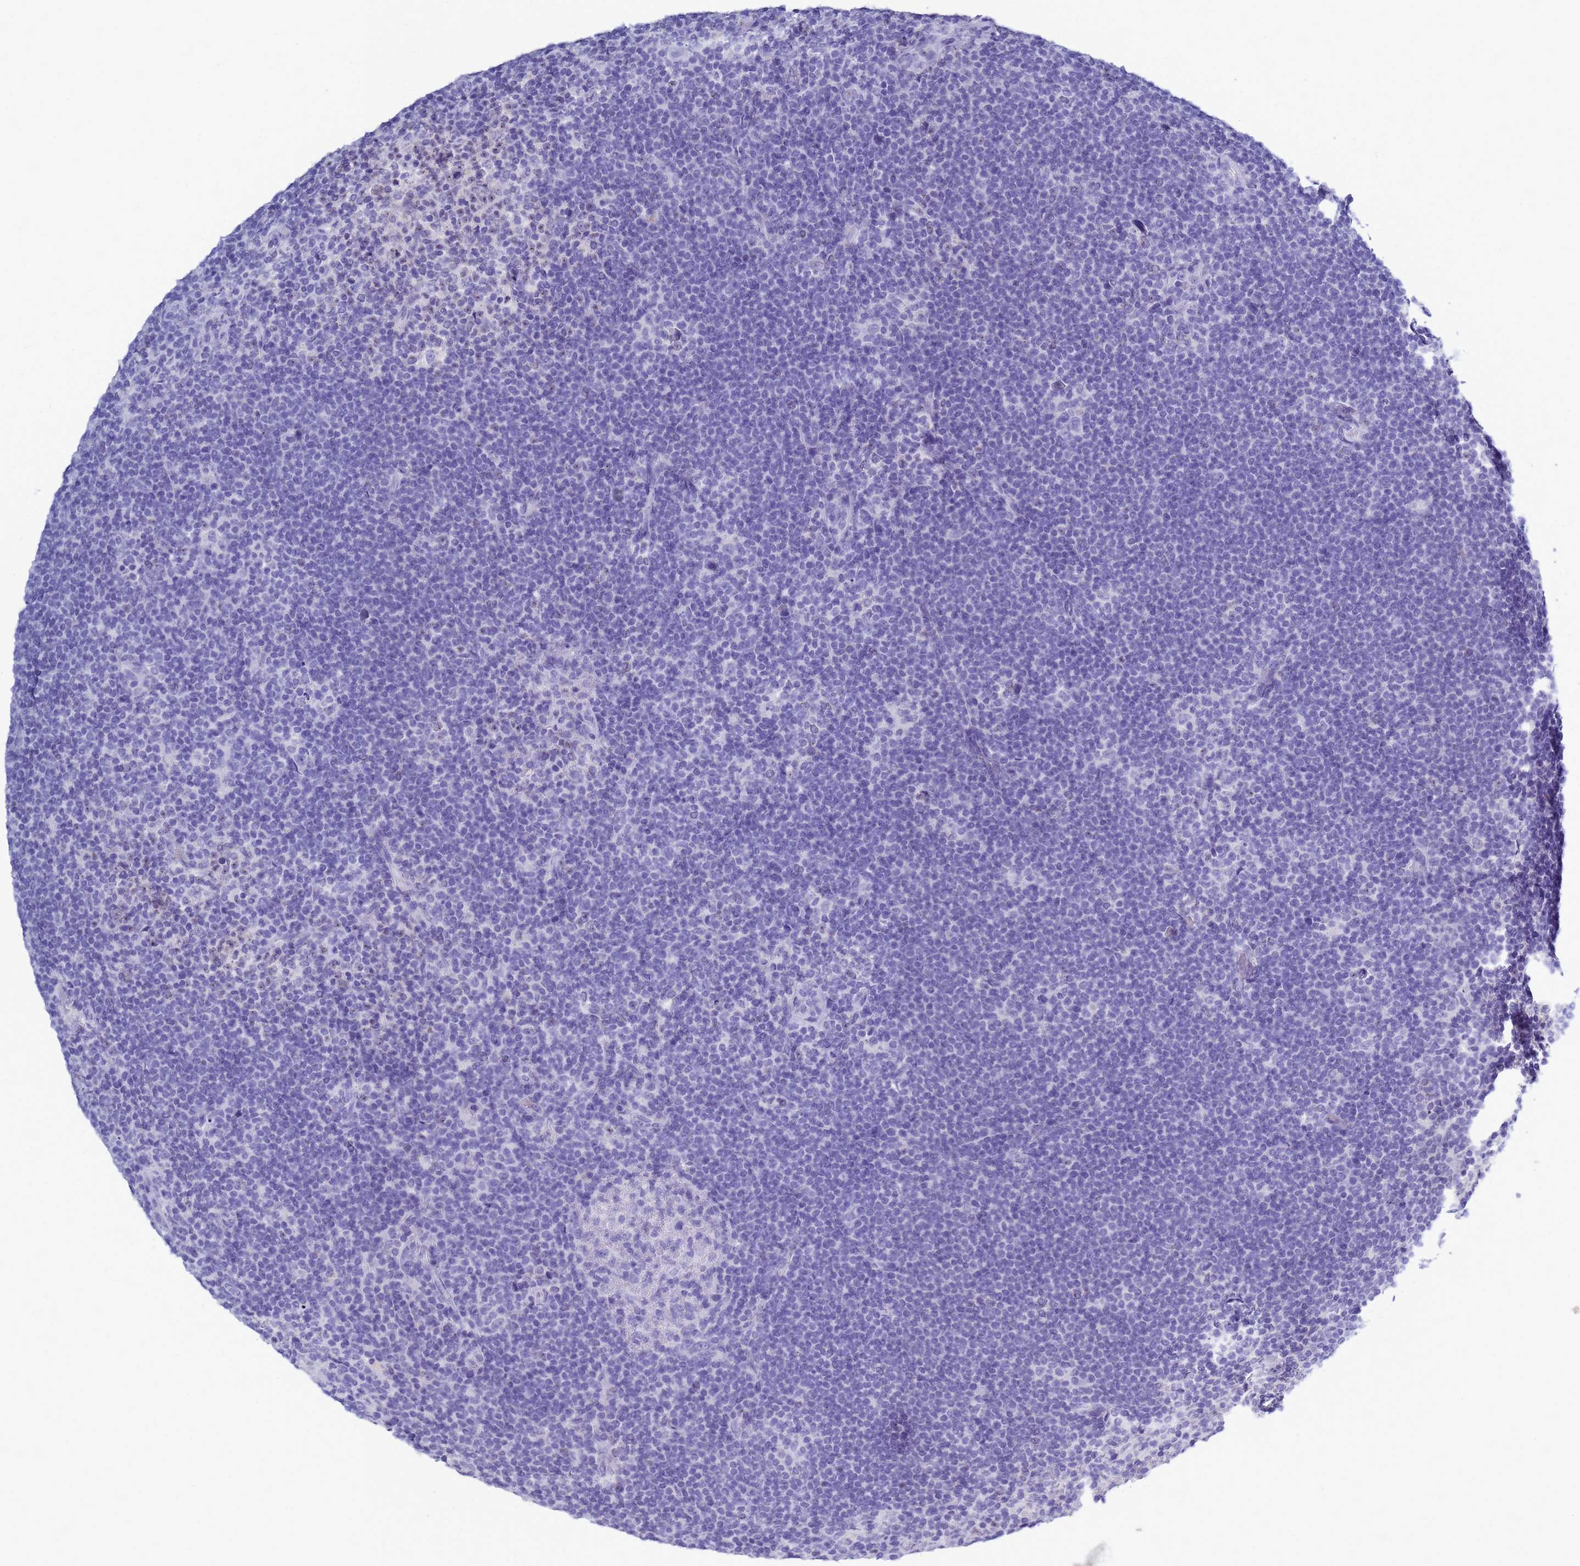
{"staining": {"intensity": "negative", "quantity": "none", "location": "none"}, "tissue": "lymphoma", "cell_type": "Tumor cells", "image_type": "cancer", "snomed": [{"axis": "morphology", "description": "Hodgkin's disease, NOS"}, {"axis": "topography", "description": "Lymph node"}], "caption": "Immunohistochemical staining of lymphoma demonstrates no significant staining in tumor cells.", "gene": "B3GNT8", "patient": {"sex": "female", "age": 57}}